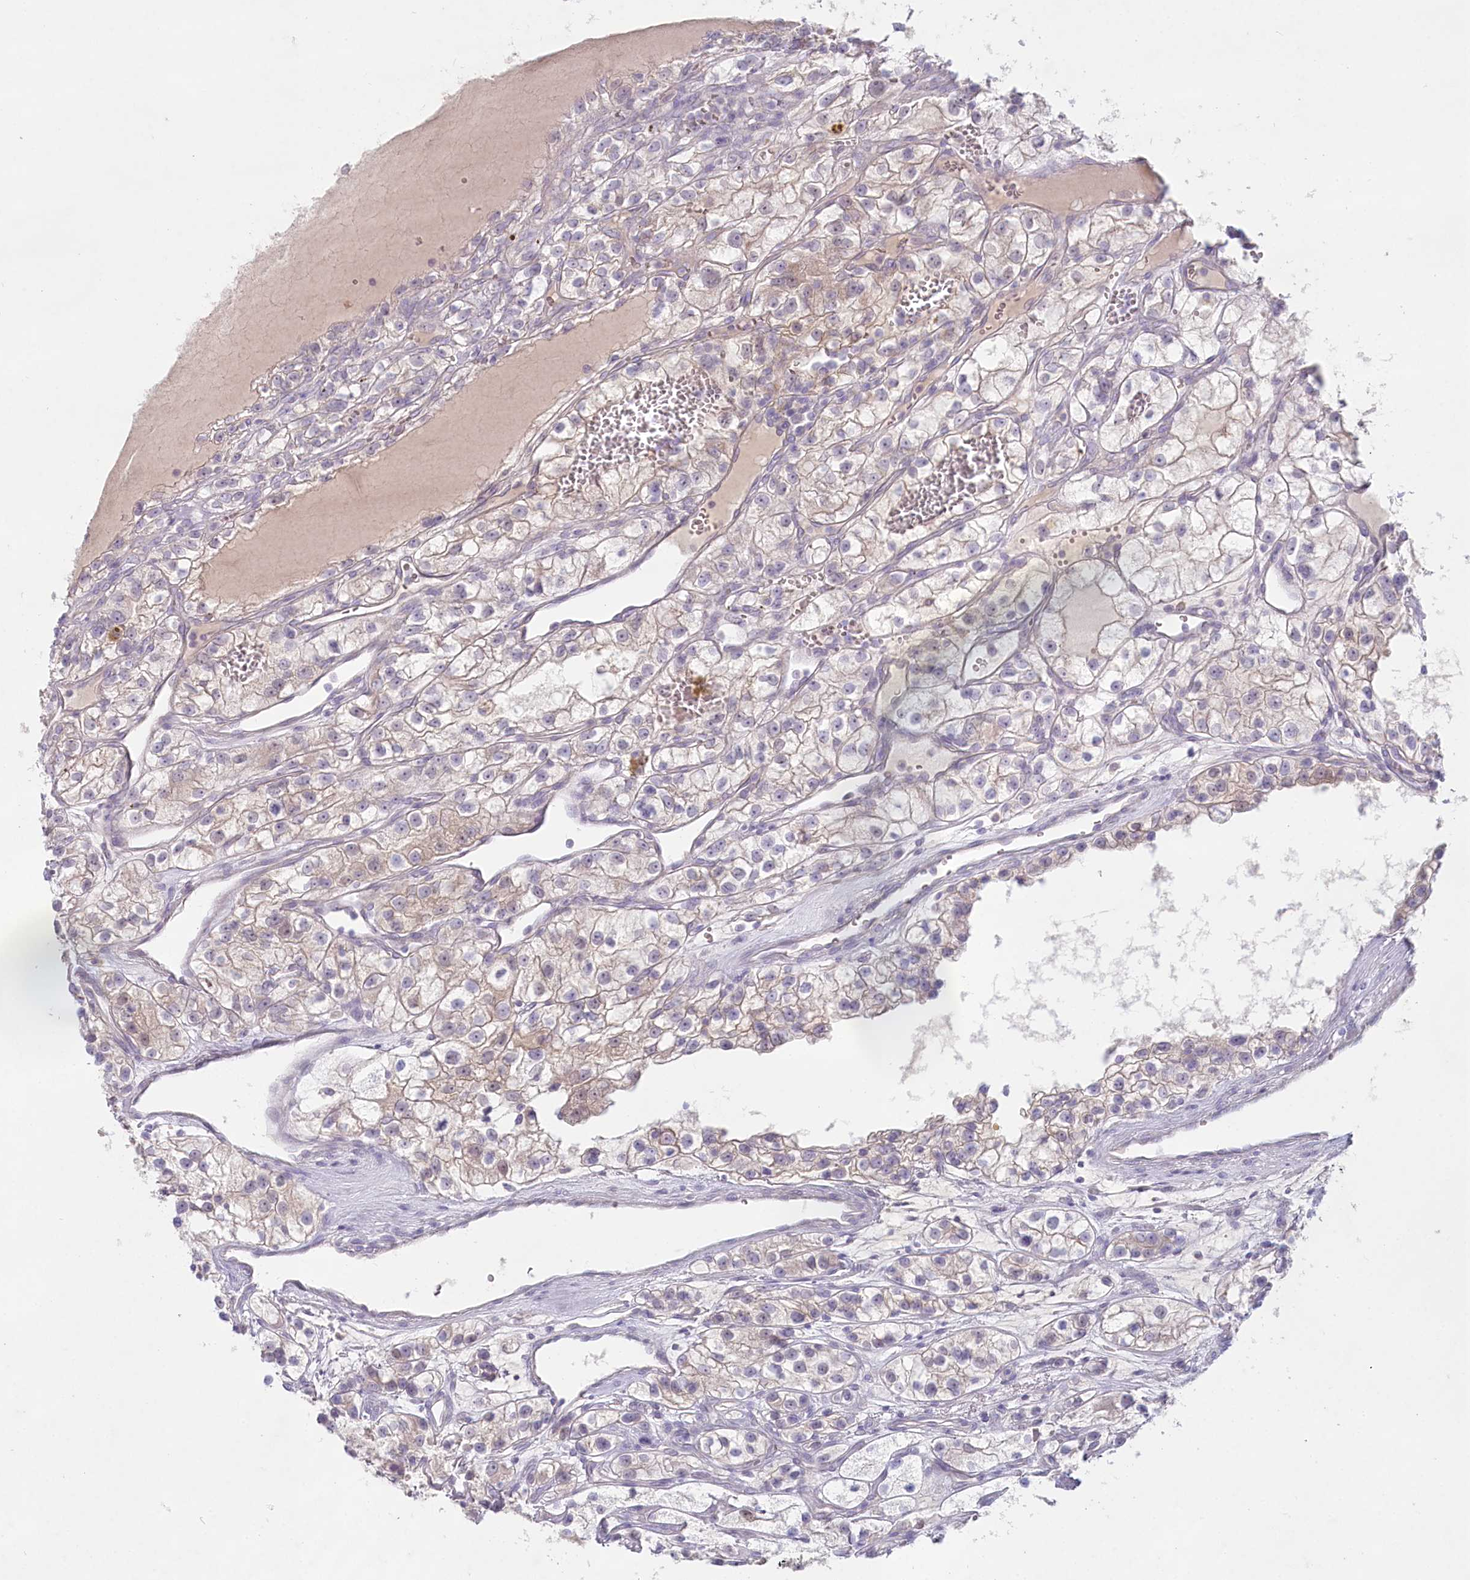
{"staining": {"intensity": "weak", "quantity": "25%-75%", "location": "cytoplasmic/membranous"}, "tissue": "renal cancer", "cell_type": "Tumor cells", "image_type": "cancer", "snomed": [{"axis": "morphology", "description": "Adenocarcinoma, NOS"}, {"axis": "topography", "description": "Kidney"}], "caption": "Brown immunohistochemical staining in human renal cancer demonstrates weak cytoplasmic/membranous expression in approximately 25%-75% of tumor cells.", "gene": "PSAPL1", "patient": {"sex": "female", "age": 57}}